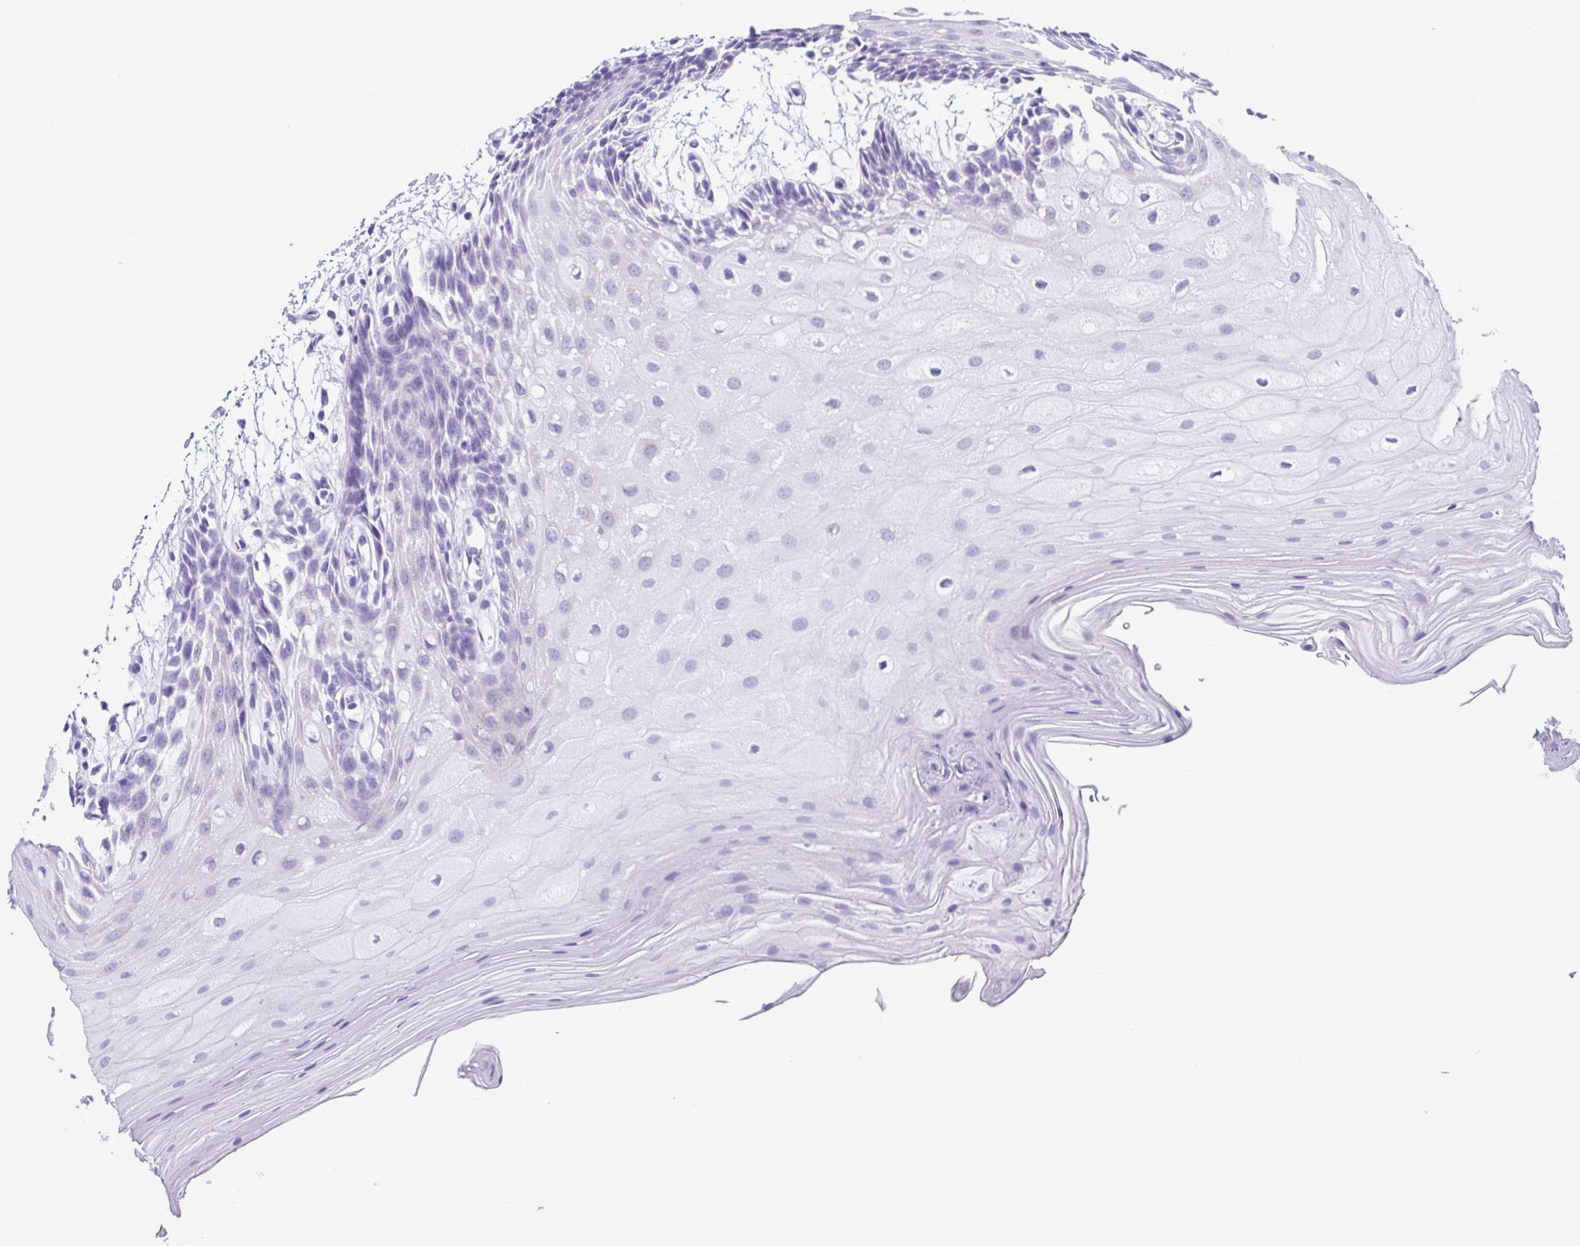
{"staining": {"intensity": "negative", "quantity": "none", "location": "none"}, "tissue": "oral mucosa", "cell_type": "Squamous epithelial cells", "image_type": "normal", "snomed": [{"axis": "morphology", "description": "Normal tissue, NOS"}, {"axis": "morphology", "description": "Squamous cell carcinoma, NOS"}, {"axis": "topography", "description": "Oral tissue"}, {"axis": "topography", "description": "Tounge, NOS"}, {"axis": "topography", "description": "Head-Neck"}], "caption": "Unremarkable oral mucosa was stained to show a protein in brown. There is no significant positivity in squamous epithelial cells. The staining was performed using DAB (3,3'-diaminobenzidine) to visualize the protein expression in brown, while the nuclei were stained in blue with hematoxylin (Magnification: 20x).", "gene": "ACTRT3", "patient": {"sex": "male", "age": 62}}